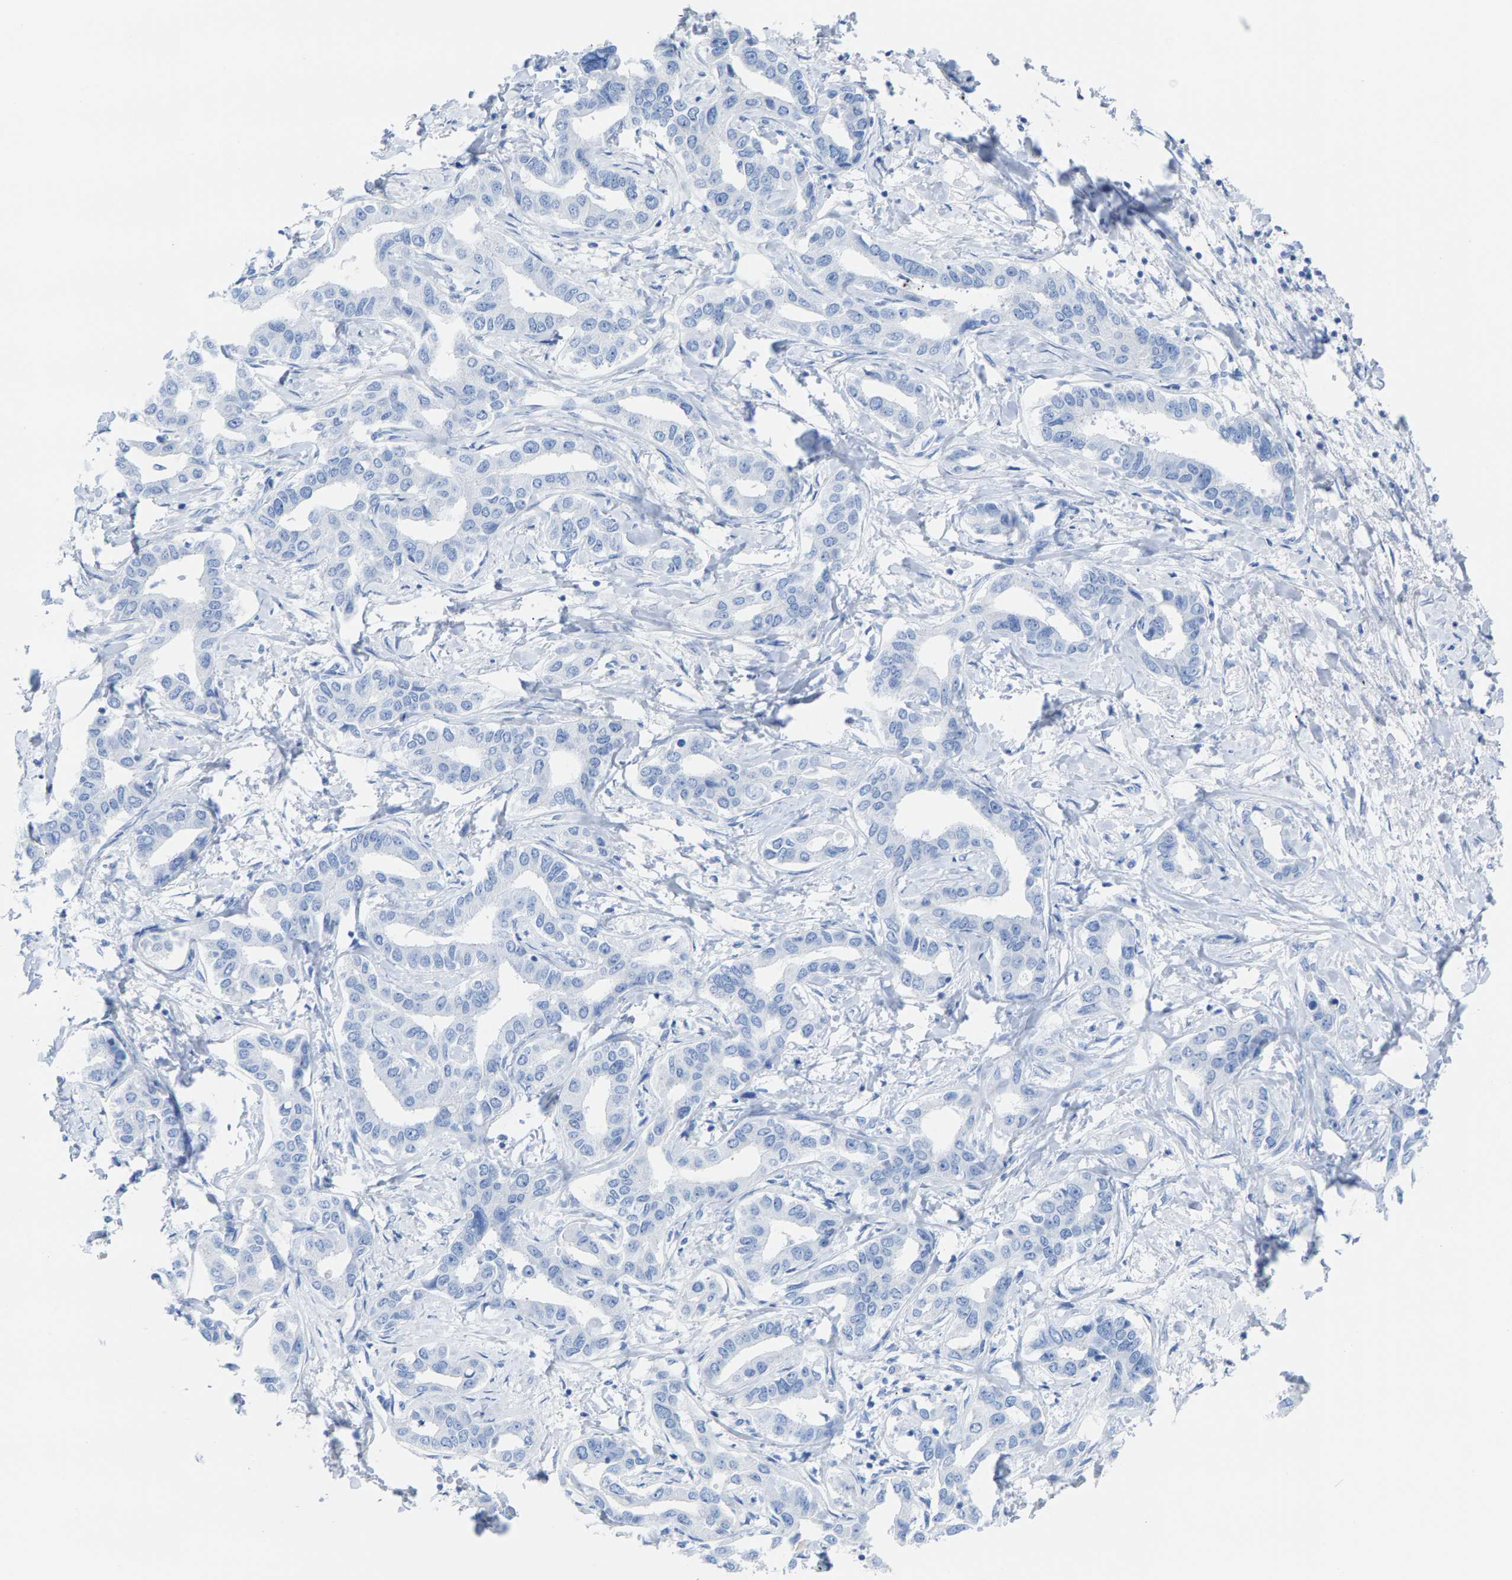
{"staining": {"intensity": "negative", "quantity": "none", "location": "none"}, "tissue": "liver cancer", "cell_type": "Tumor cells", "image_type": "cancer", "snomed": [{"axis": "morphology", "description": "Cholangiocarcinoma"}, {"axis": "topography", "description": "Liver"}], "caption": "Immunohistochemistry image of neoplastic tissue: human cholangiocarcinoma (liver) stained with DAB (3,3'-diaminobenzidine) exhibits no significant protein expression in tumor cells. Brightfield microscopy of IHC stained with DAB (3,3'-diaminobenzidine) (brown) and hematoxylin (blue), captured at high magnification.", "gene": "CPA1", "patient": {"sex": "male", "age": 59}}